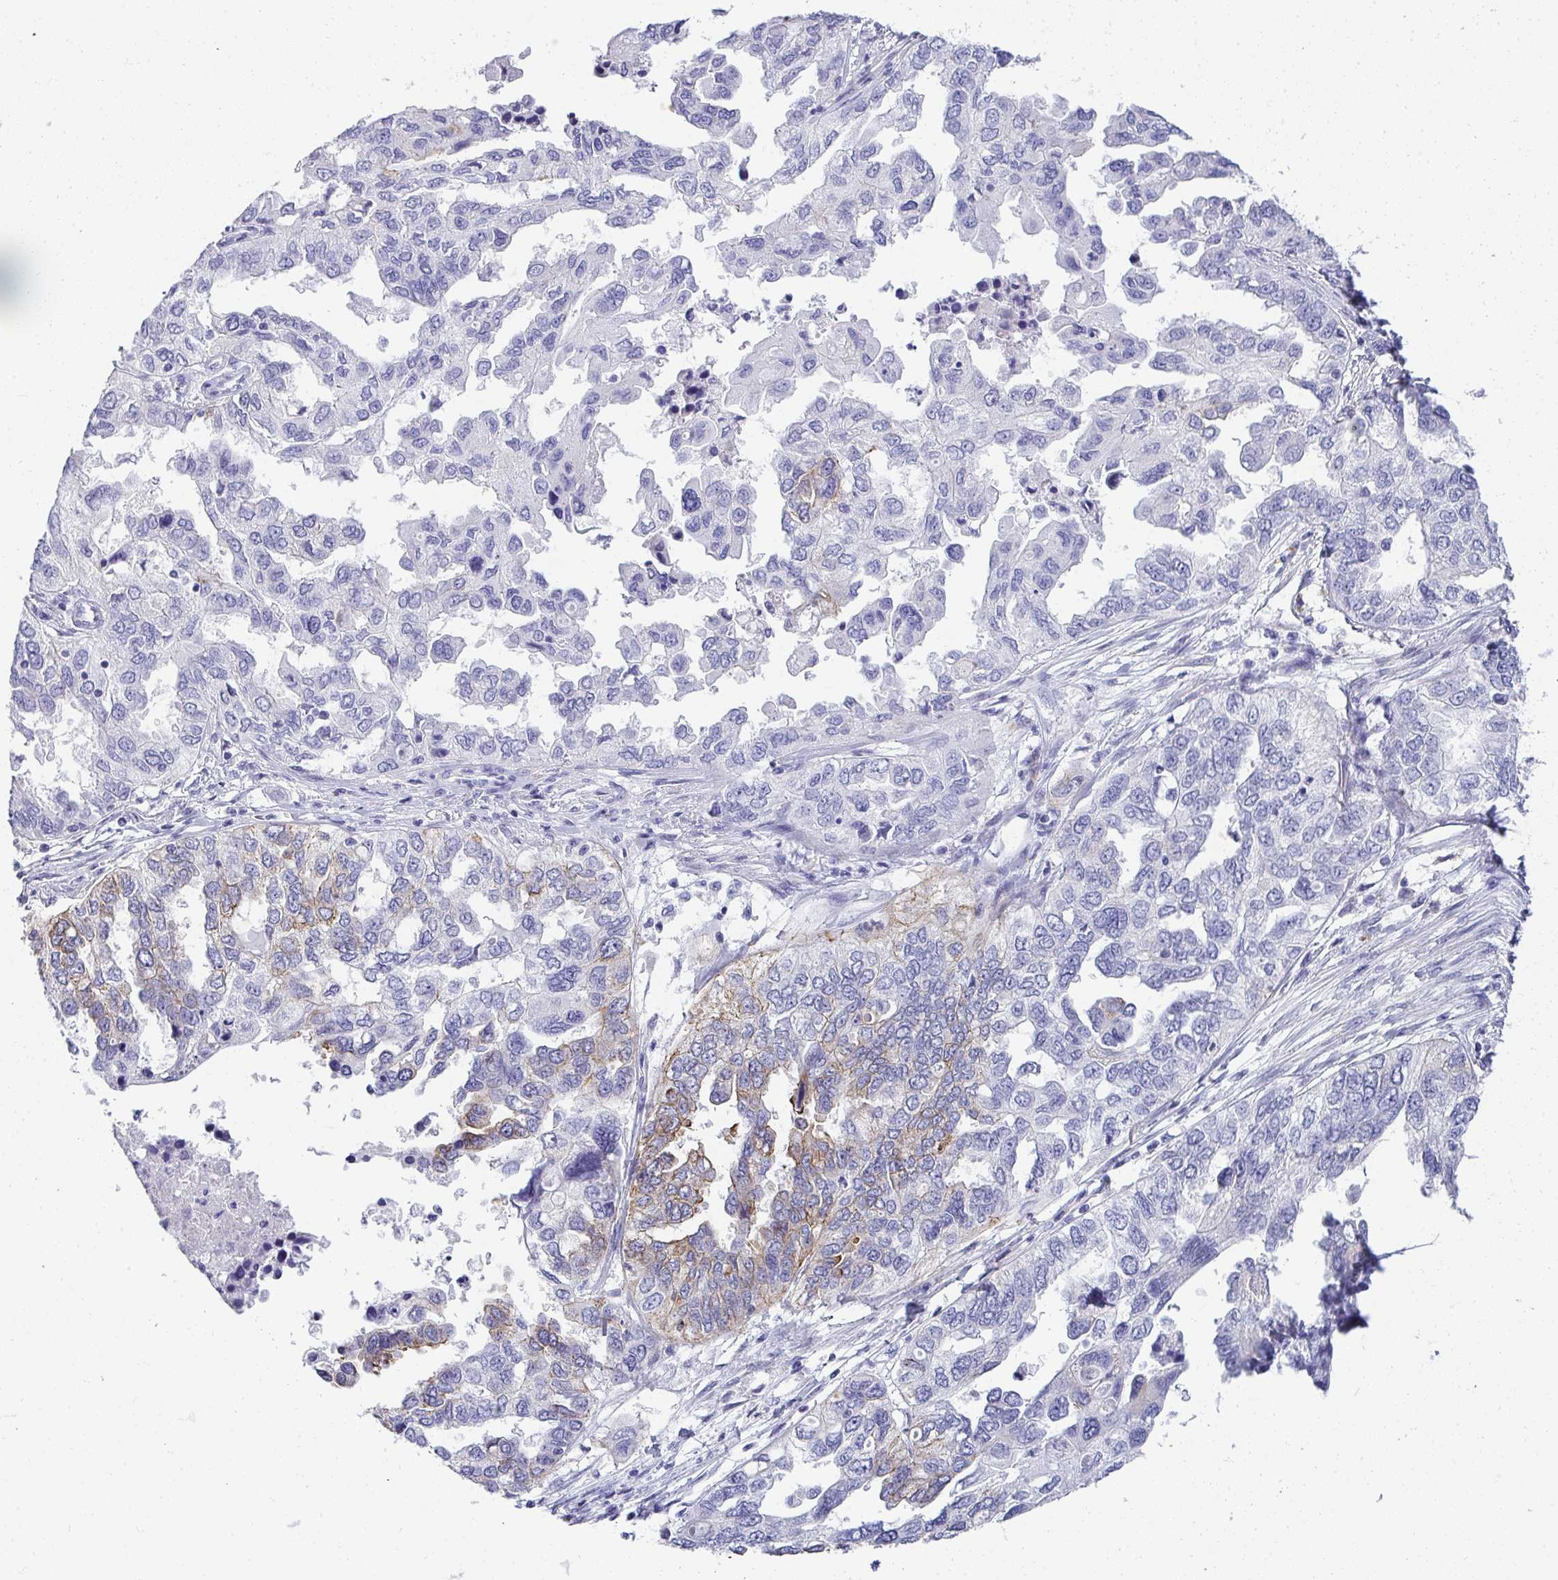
{"staining": {"intensity": "weak", "quantity": "<25%", "location": "cytoplasmic/membranous"}, "tissue": "ovarian cancer", "cell_type": "Tumor cells", "image_type": "cancer", "snomed": [{"axis": "morphology", "description": "Cystadenocarcinoma, serous, NOS"}, {"axis": "topography", "description": "Ovary"}], "caption": "Immunohistochemical staining of human ovarian cancer (serous cystadenocarcinoma) exhibits no significant positivity in tumor cells.", "gene": "AK5", "patient": {"sex": "female", "age": 53}}